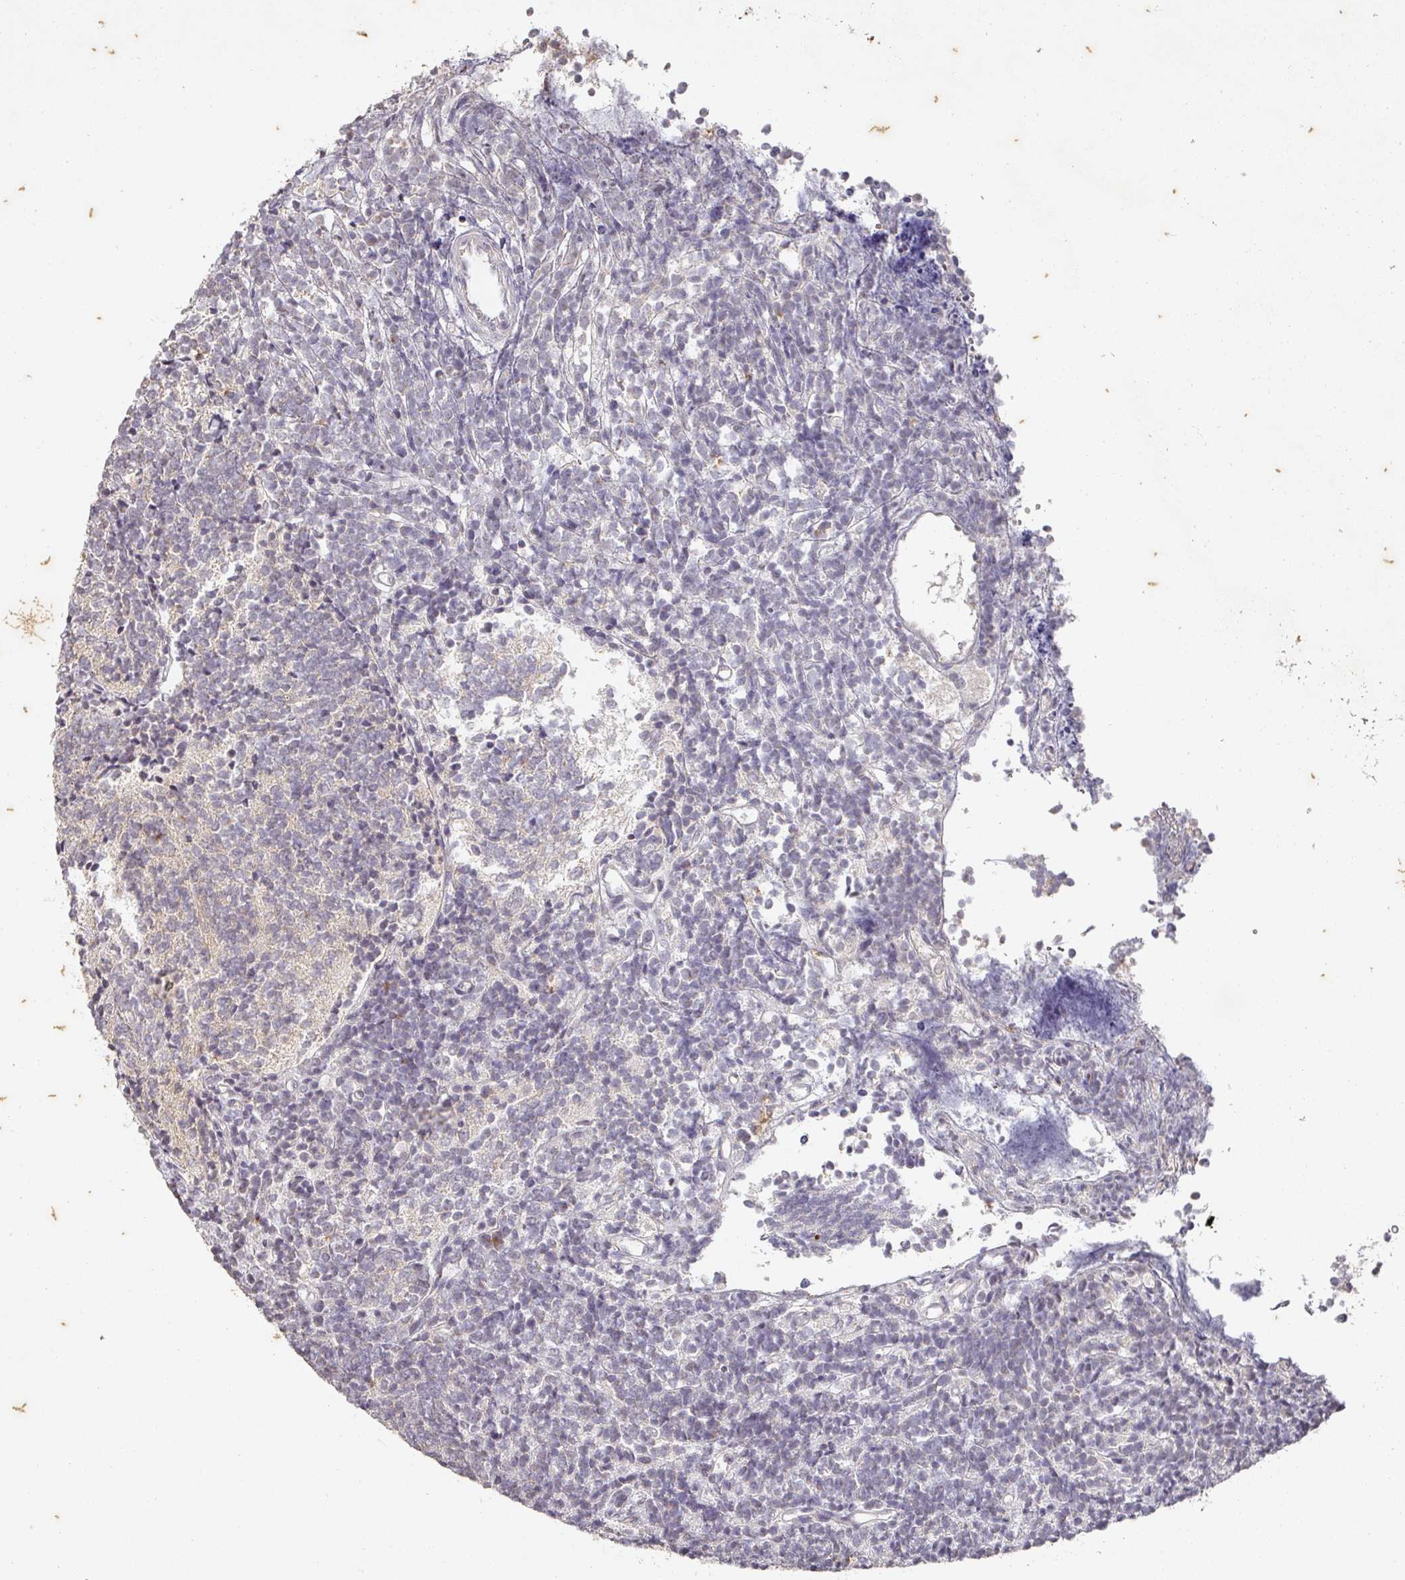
{"staining": {"intensity": "negative", "quantity": "none", "location": "none"}, "tissue": "glioma", "cell_type": "Tumor cells", "image_type": "cancer", "snomed": [{"axis": "morphology", "description": "Glioma, malignant, Low grade"}, {"axis": "topography", "description": "Brain"}], "caption": "Immunohistochemical staining of human glioma reveals no significant expression in tumor cells. Brightfield microscopy of immunohistochemistry stained with DAB (brown) and hematoxylin (blue), captured at high magnification.", "gene": "CAPN5", "patient": {"sex": "female", "age": 1}}